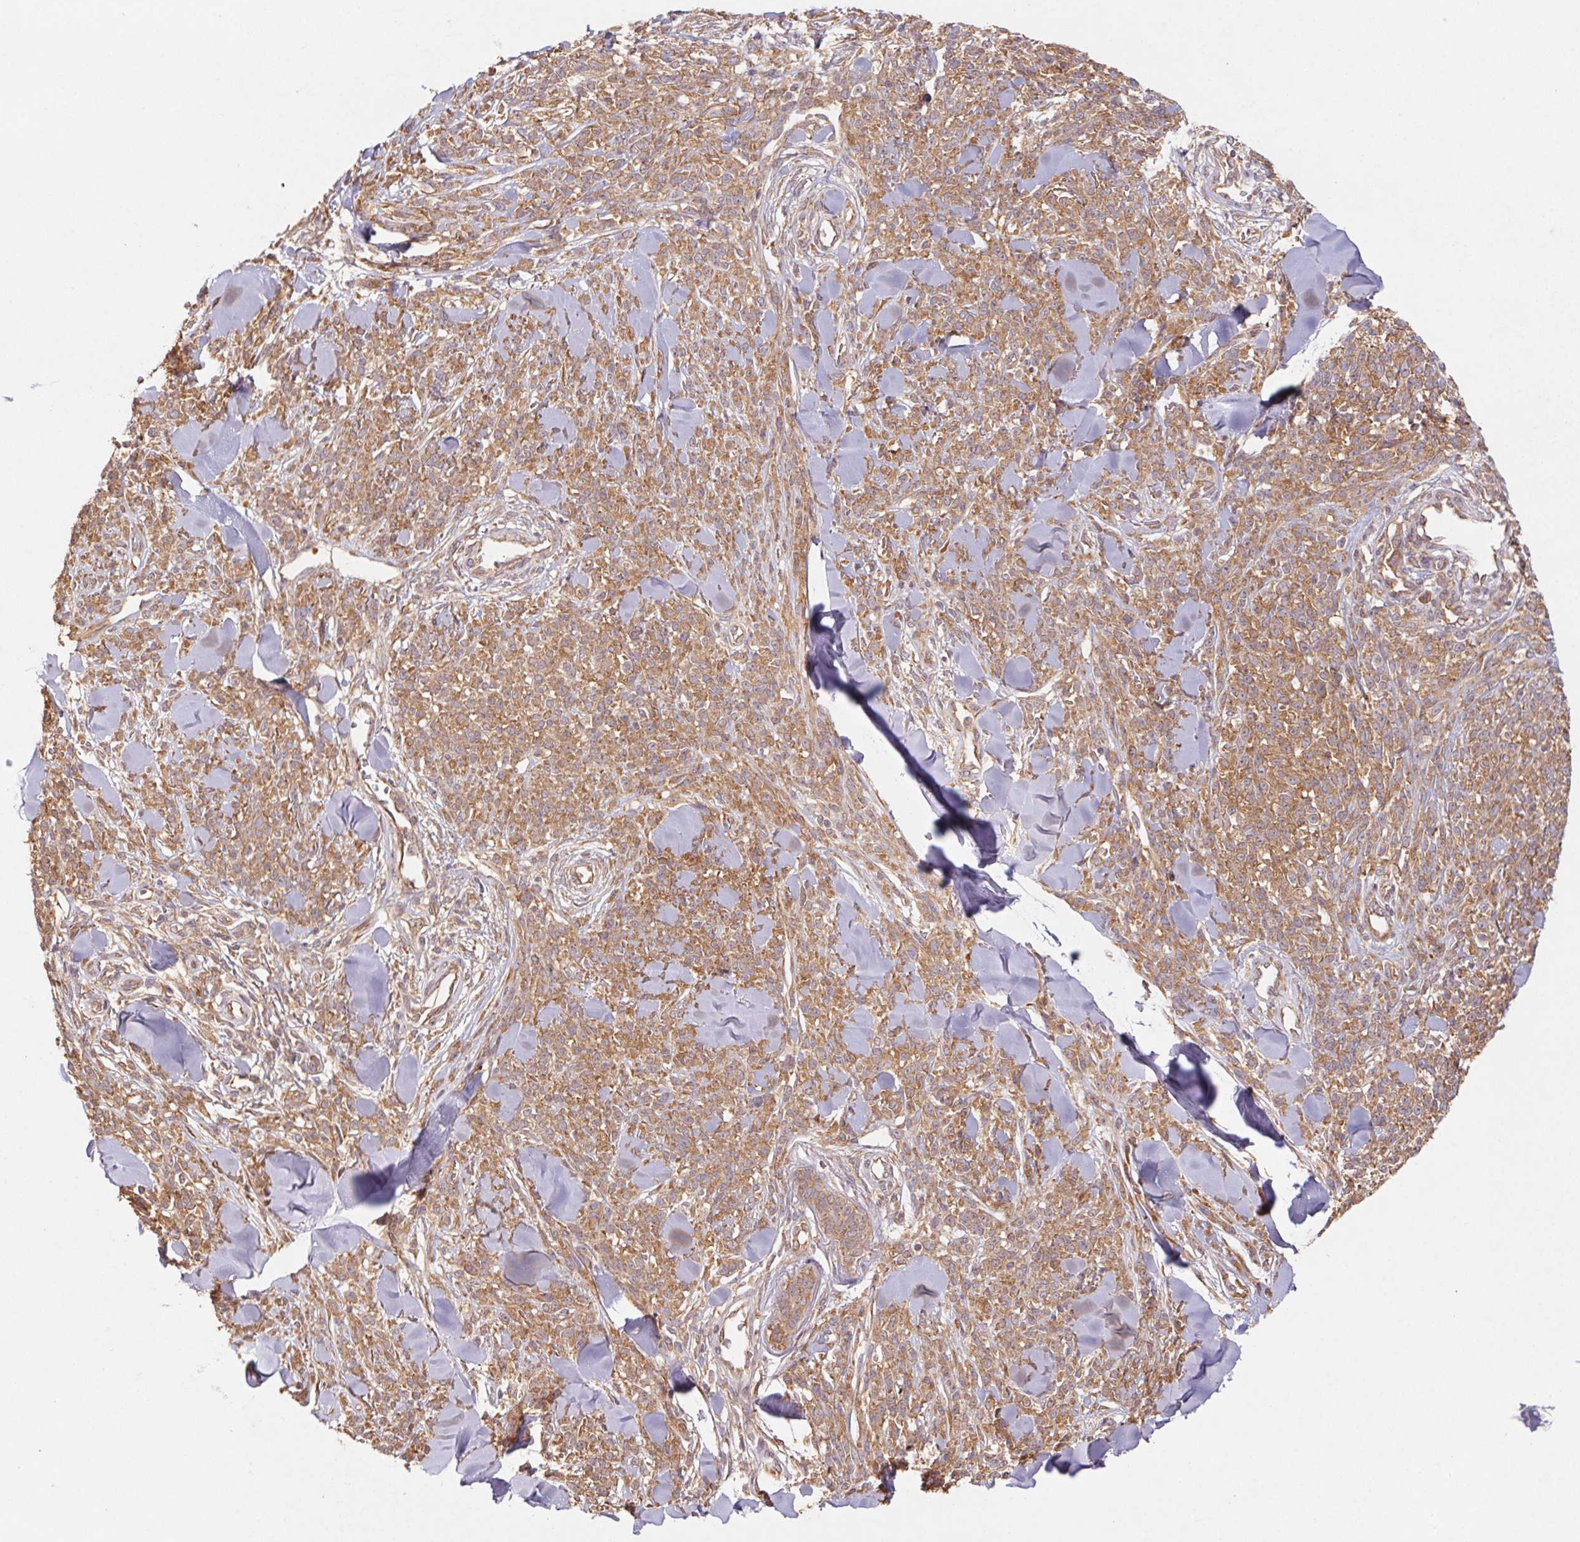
{"staining": {"intensity": "moderate", "quantity": ">75%", "location": "cytoplasmic/membranous"}, "tissue": "melanoma", "cell_type": "Tumor cells", "image_type": "cancer", "snomed": [{"axis": "morphology", "description": "Malignant melanoma, NOS"}, {"axis": "topography", "description": "Skin"}, {"axis": "topography", "description": "Skin of trunk"}], "caption": "The immunohistochemical stain shows moderate cytoplasmic/membranous staining in tumor cells of malignant melanoma tissue.", "gene": "RPL27A", "patient": {"sex": "male", "age": 74}}